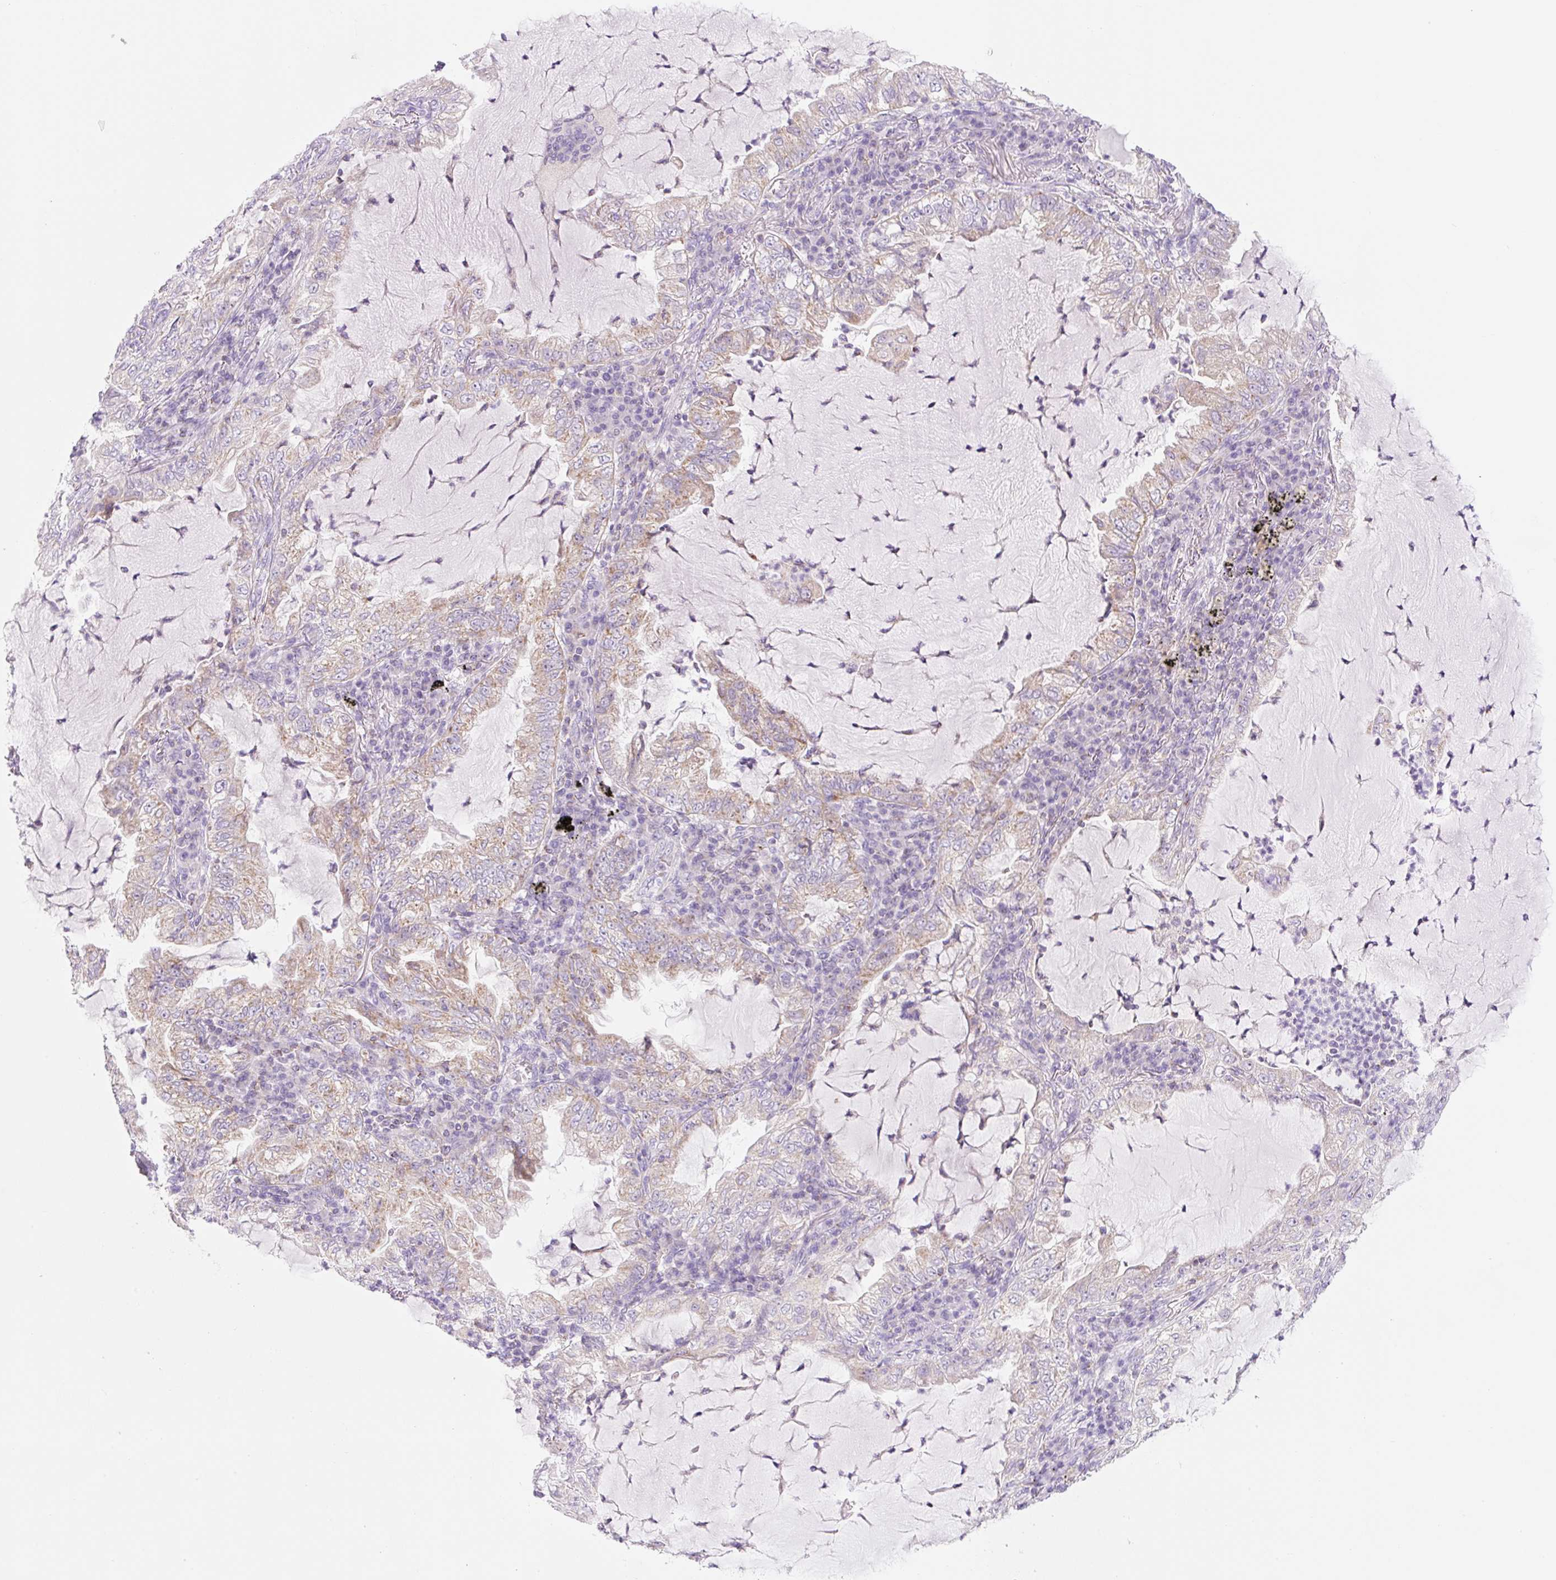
{"staining": {"intensity": "weak", "quantity": "25%-75%", "location": "cytoplasmic/membranous"}, "tissue": "lung cancer", "cell_type": "Tumor cells", "image_type": "cancer", "snomed": [{"axis": "morphology", "description": "Adenocarcinoma, NOS"}, {"axis": "topography", "description": "Lung"}], "caption": "Weak cytoplasmic/membranous staining is present in approximately 25%-75% of tumor cells in lung cancer. The protein is stained brown, and the nuclei are stained in blue (DAB IHC with brightfield microscopy, high magnification).", "gene": "FOCAD", "patient": {"sex": "female", "age": 73}}